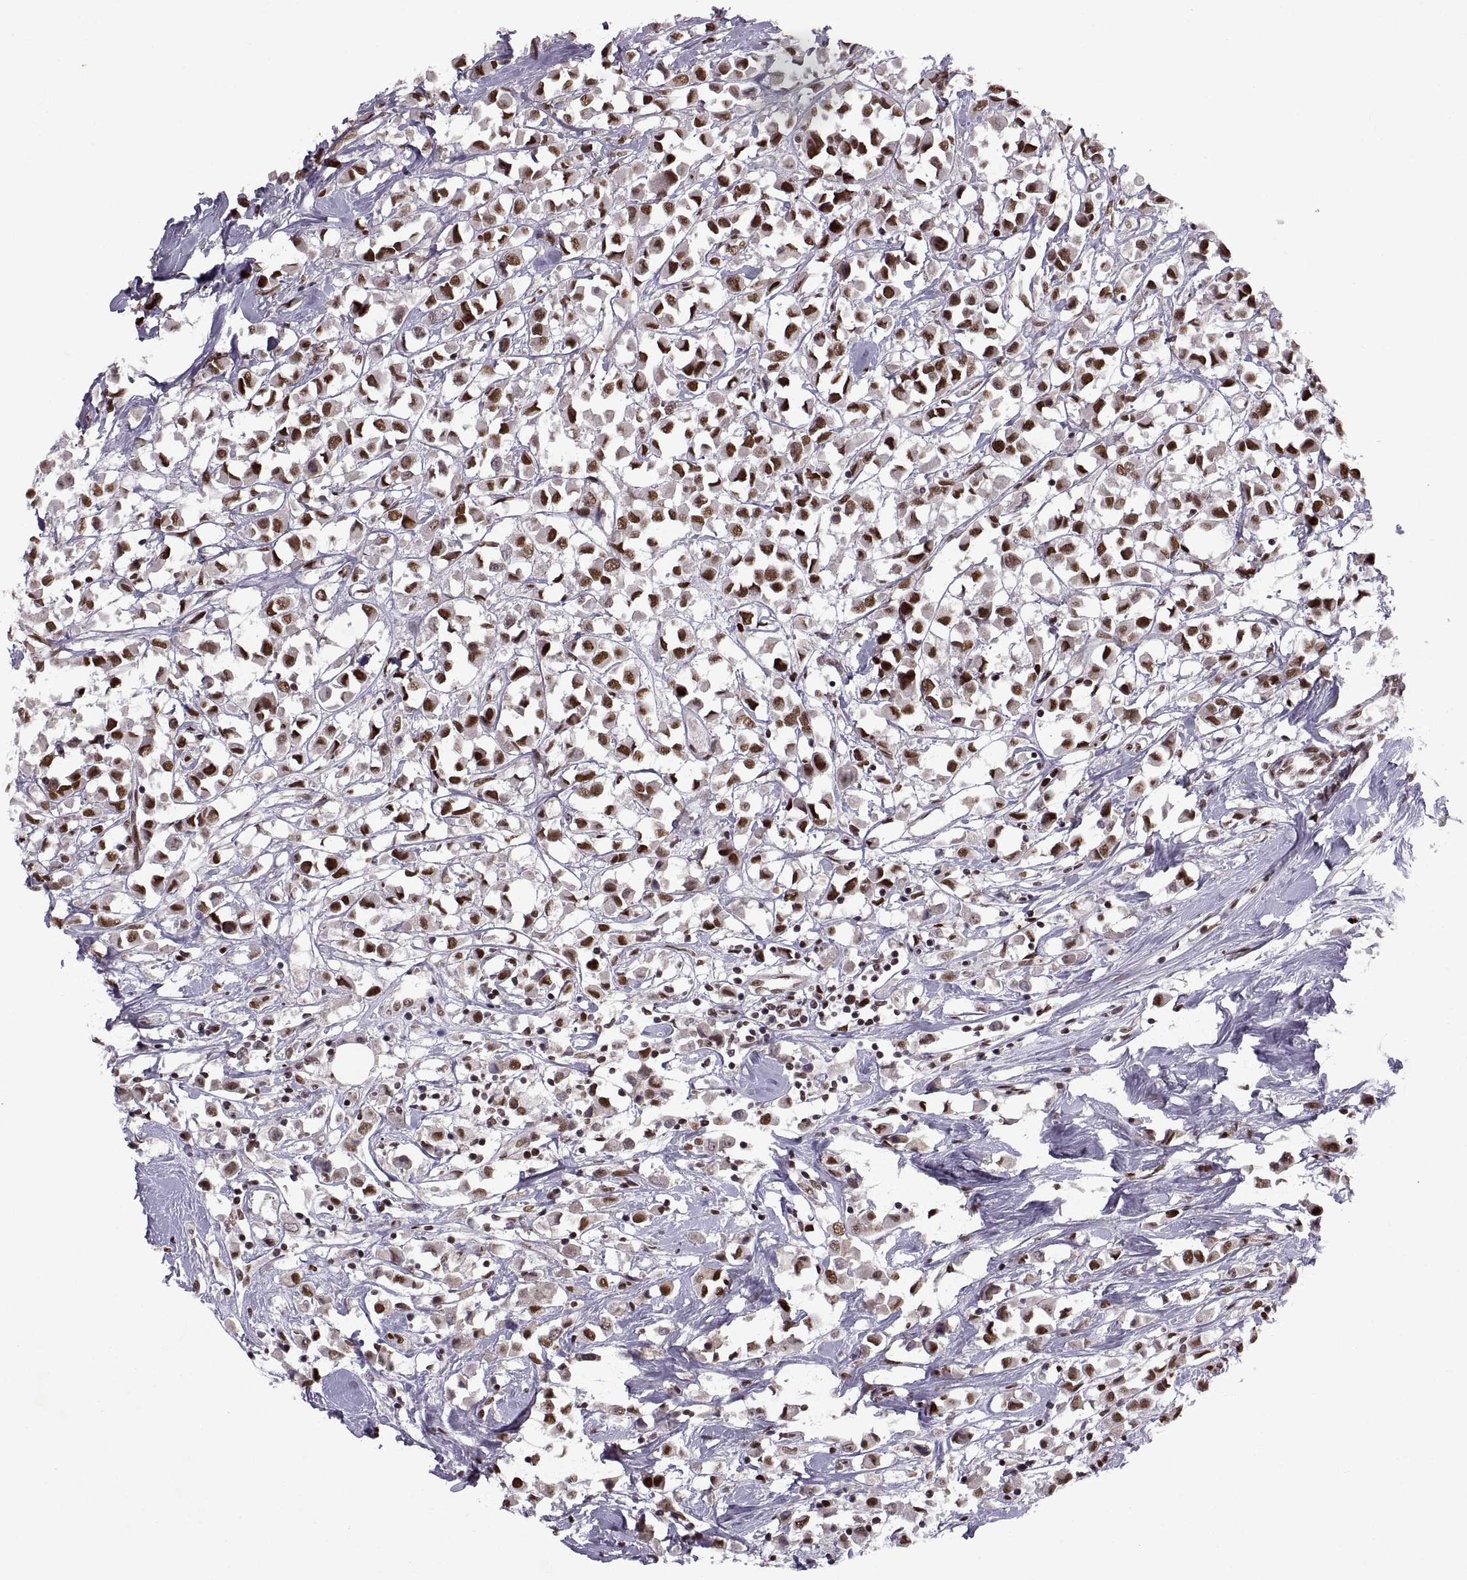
{"staining": {"intensity": "strong", "quantity": ">75%", "location": "nuclear"}, "tissue": "breast cancer", "cell_type": "Tumor cells", "image_type": "cancer", "snomed": [{"axis": "morphology", "description": "Duct carcinoma"}, {"axis": "topography", "description": "Breast"}], "caption": "Breast invasive ductal carcinoma was stained to show a protein in brown. There is high levels of strong nuclear staining in about >75% of tumor cells.", "gene": "MT1E", "patient": {"sex": "female", "age": 61}}